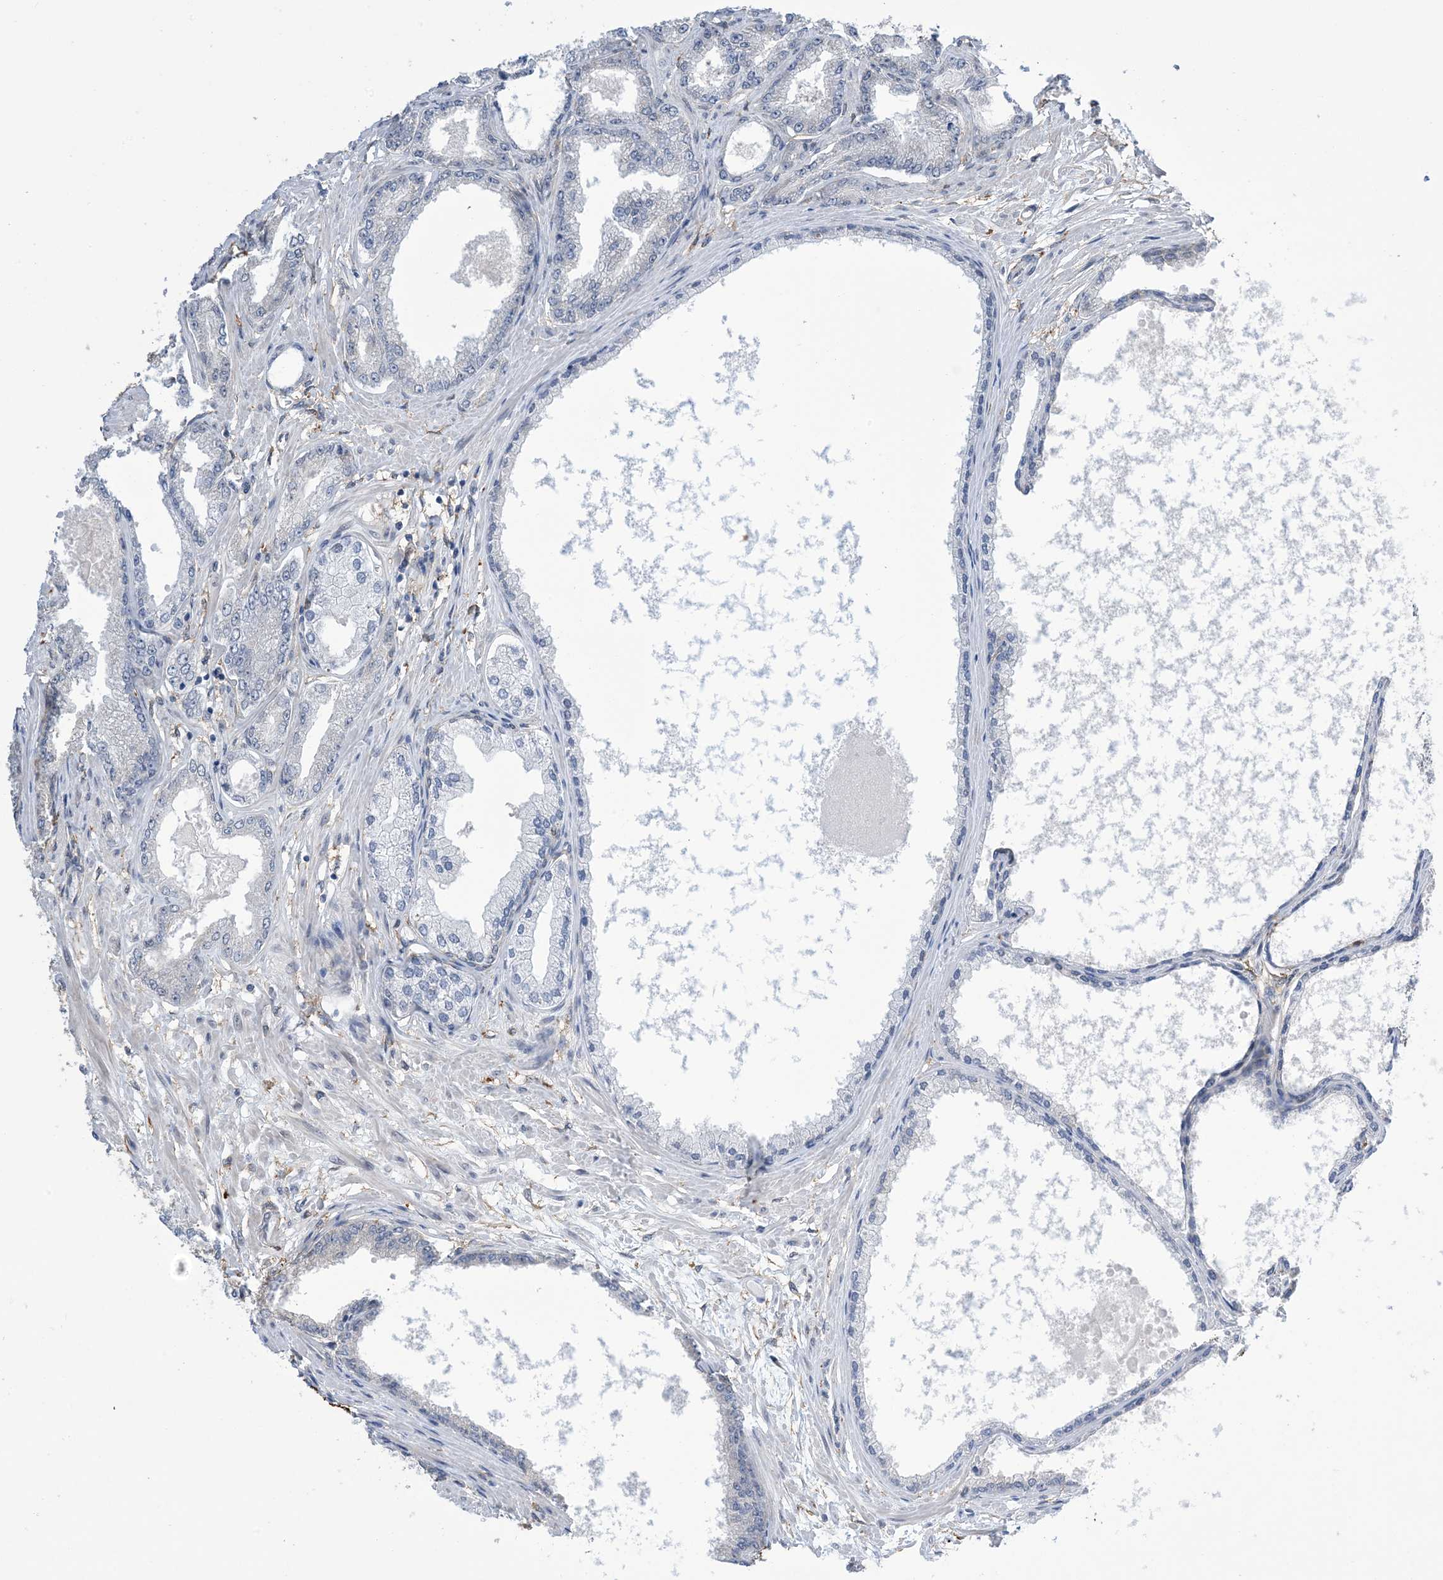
{"staining": {"intensity": "negative", "quantity": "none", "location": "none"}, "tissue": "prostate cancer", "cell_type": "Tumor cells", "image_type": "cancer", "snomed": [{"axis": "morphology", "description": "Adenocarcinoma, Low grade"}, {"axis": "topography", "description": "Prostate"}], "caption": "A high-resolution histopathology image shows immunohistochemistry (IHC) staining of adenocarcinoma (low-grade) (prostate), which exhibits no significant positivity in tumor cells.", "gene": "ZNF8", "patient": {"sex": "male", "age": 63}}